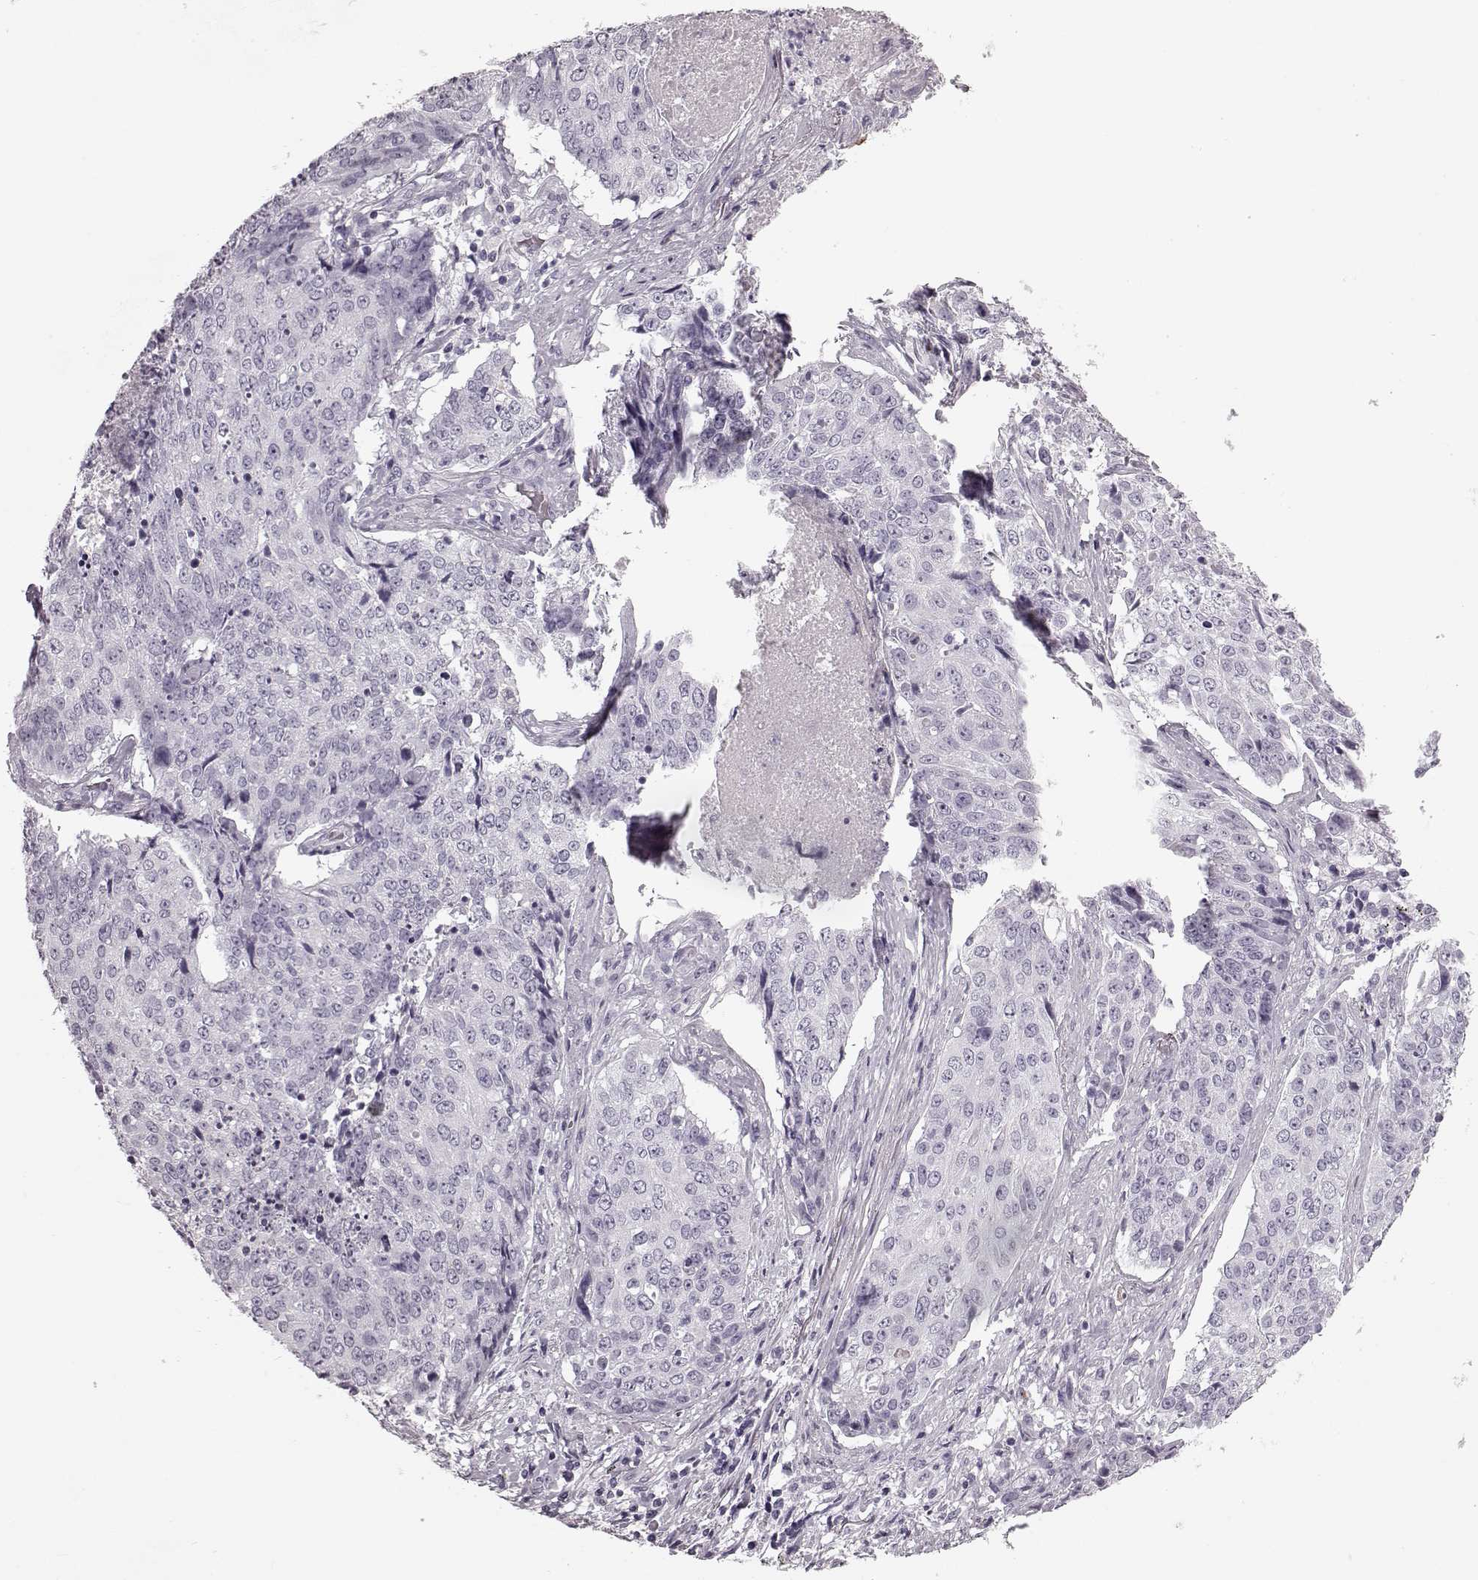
{"staining": {"intensity": "negative", "quantity": "none", "location": "none"}, "tissue": "lung cancer", "cell_type": "Tumor cells", "image_type": "cancer", "snomed": [{"axis": "morphology", "description": "Normal tissue, NOS"}, {"axis": "morphology", "description": "Squamous cell carcinoma, NOS"}, {"axis": "topography", "description": "Bronchus"}, {"axis": "topography", "description": "Lung"}], "caption": "High power microscopy histopathology image of an IHC micrograph of squamous cell carcinoma (lung), revealing no significant staining in tumor cells.", "gene": "CST7", "patient": {"sex": "male", "age": 64}}